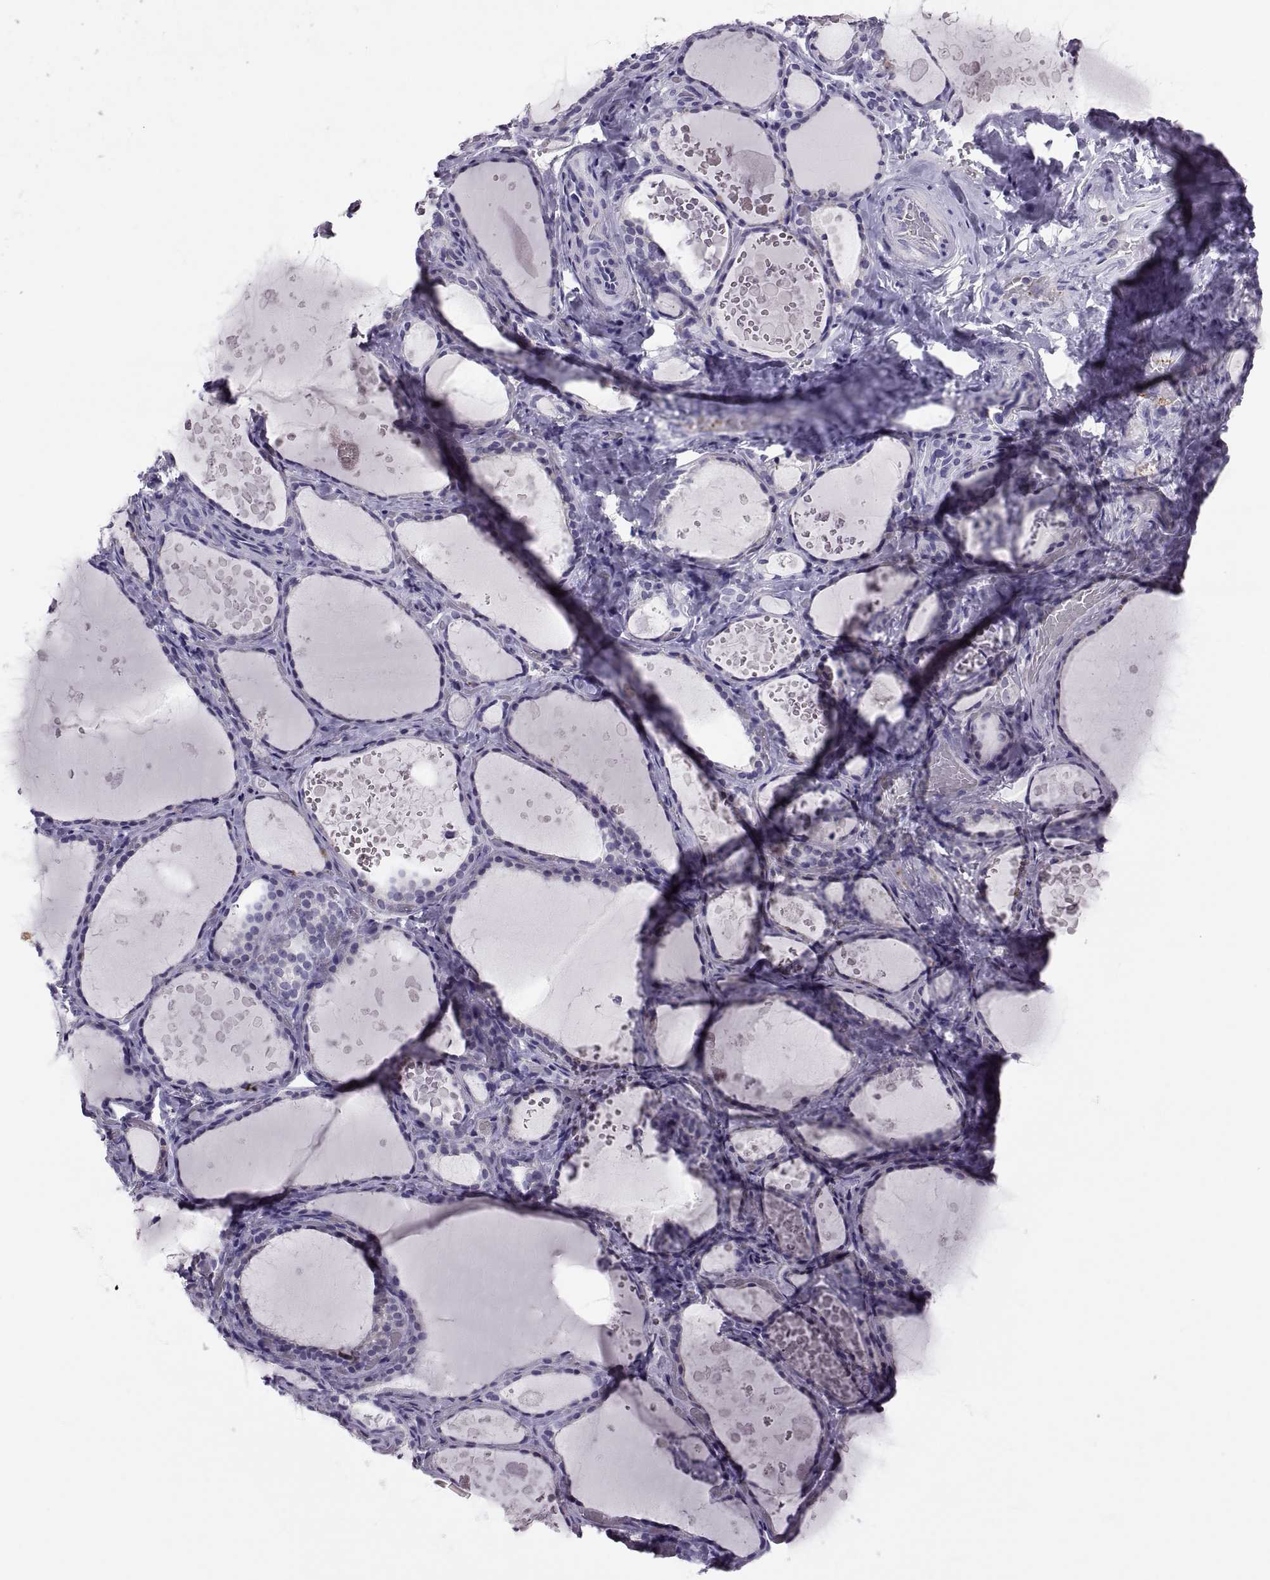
{"staining": {"intensity": "negative", "quantity": "none", "location": "none"}, "tissue": "thyroid gland", "cell_type": "Glandular cells", "image_type": "normal", "snomed": [{"axis": "morphology", "description": "Normal tissue, NOS"}, {"axis": "topography", "description": "Thyroid gland"}], "caption": "Photomicrograph shows no significant protein staining in glandular cells of normal thyroid gland.", "gene": "TTC21A", "patient": {"sex": "female", "age": 56}}